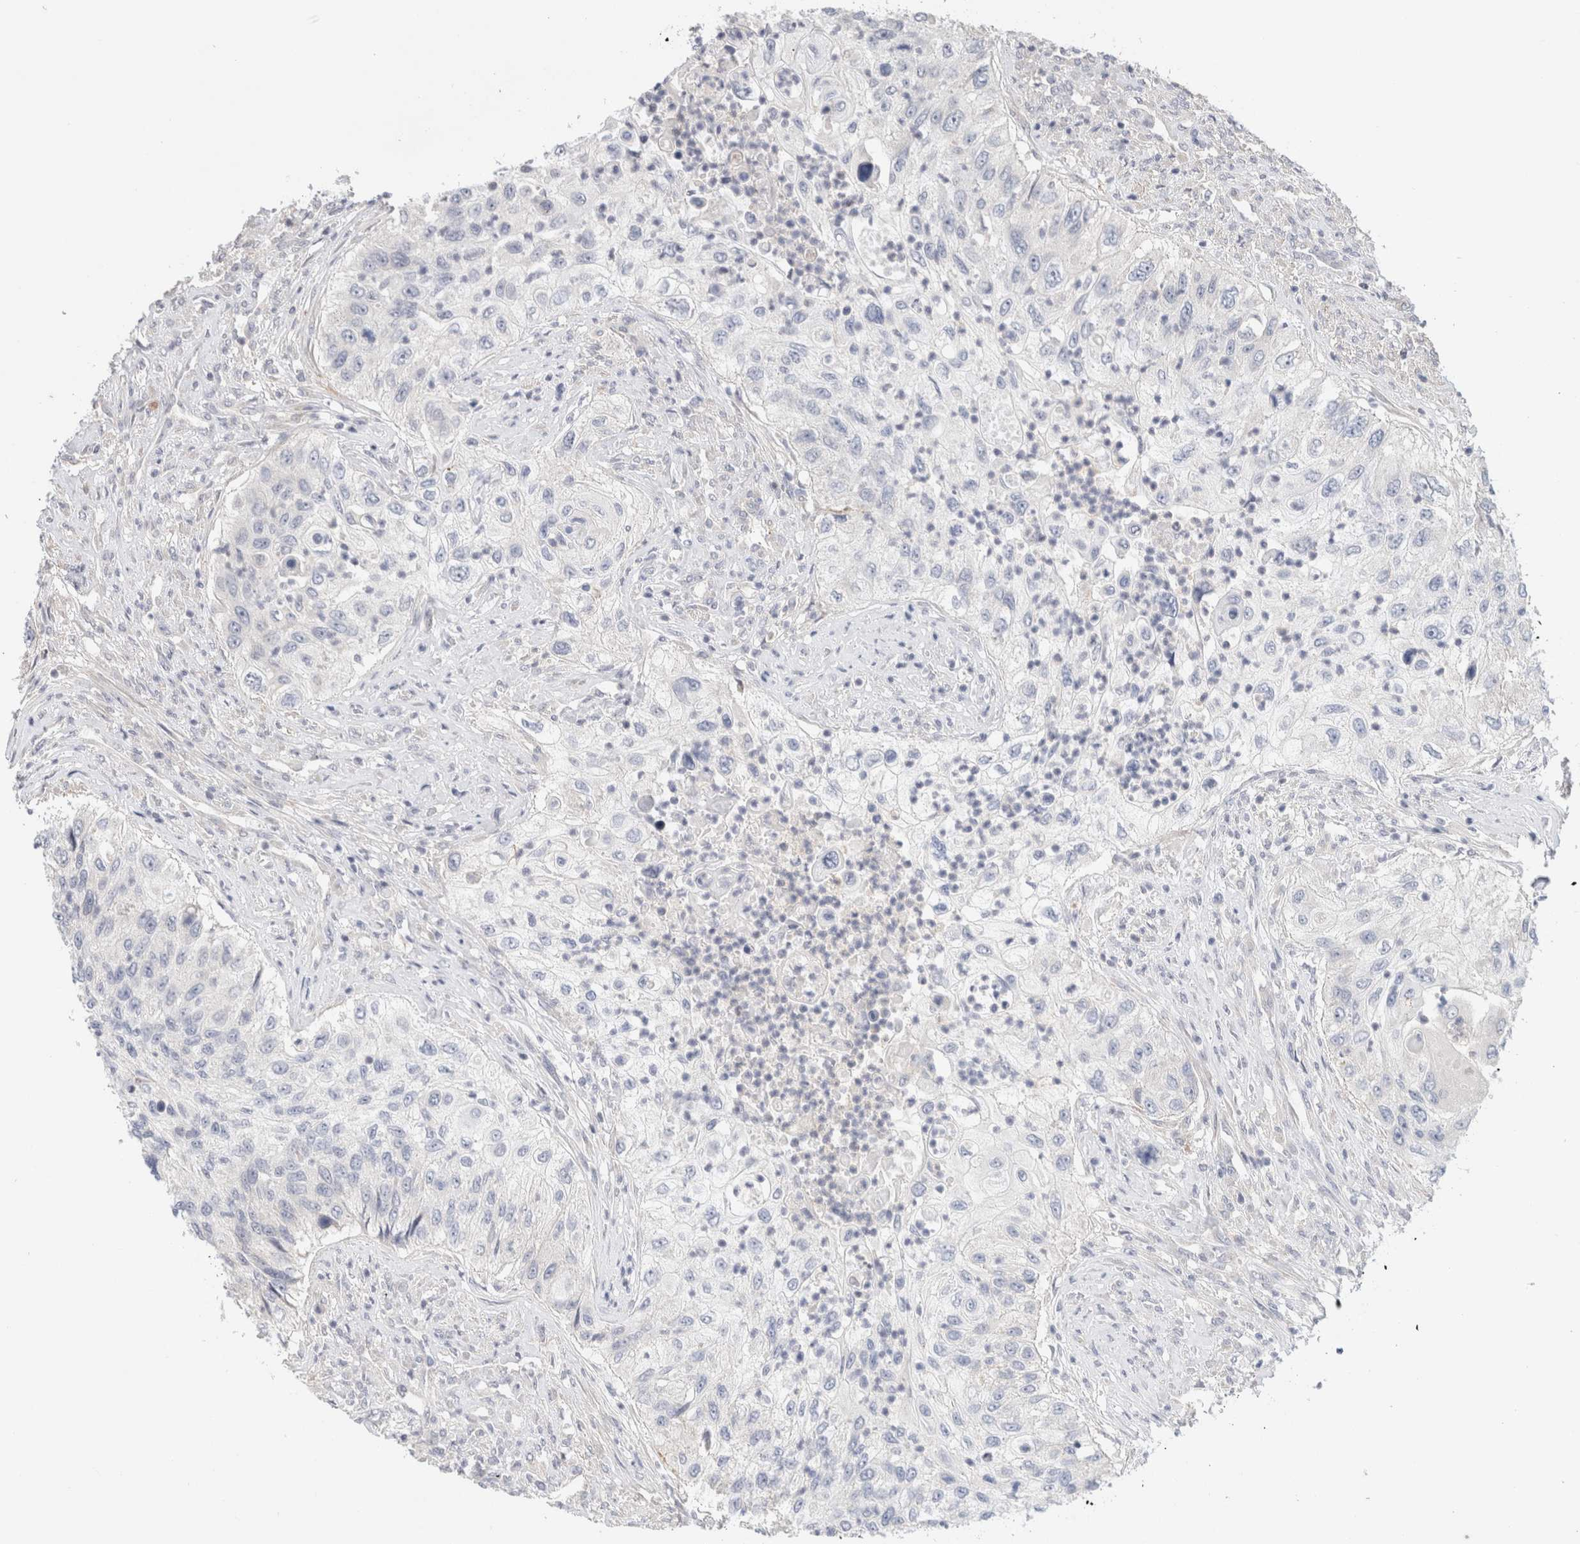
{"staining": {"intensity": "negative", "quantity": "none", "location": "none"}, "tissue": "urothelial cancer", "cell_type": "Tumor cells", "image_type": "cancer", "snomed": [{"axis": "morphology", "description": "Urothelial carcinoma, High grade"}, {"axis": "topography", "description": "Urinary bladder"}], "caption": "An IHC histopathology image of urothelial cancer is shown. There is no staining in tumor cells of urothelial cancer.", "gene": "SPRTN", "patient": {"sex": "female", "age": 60}}